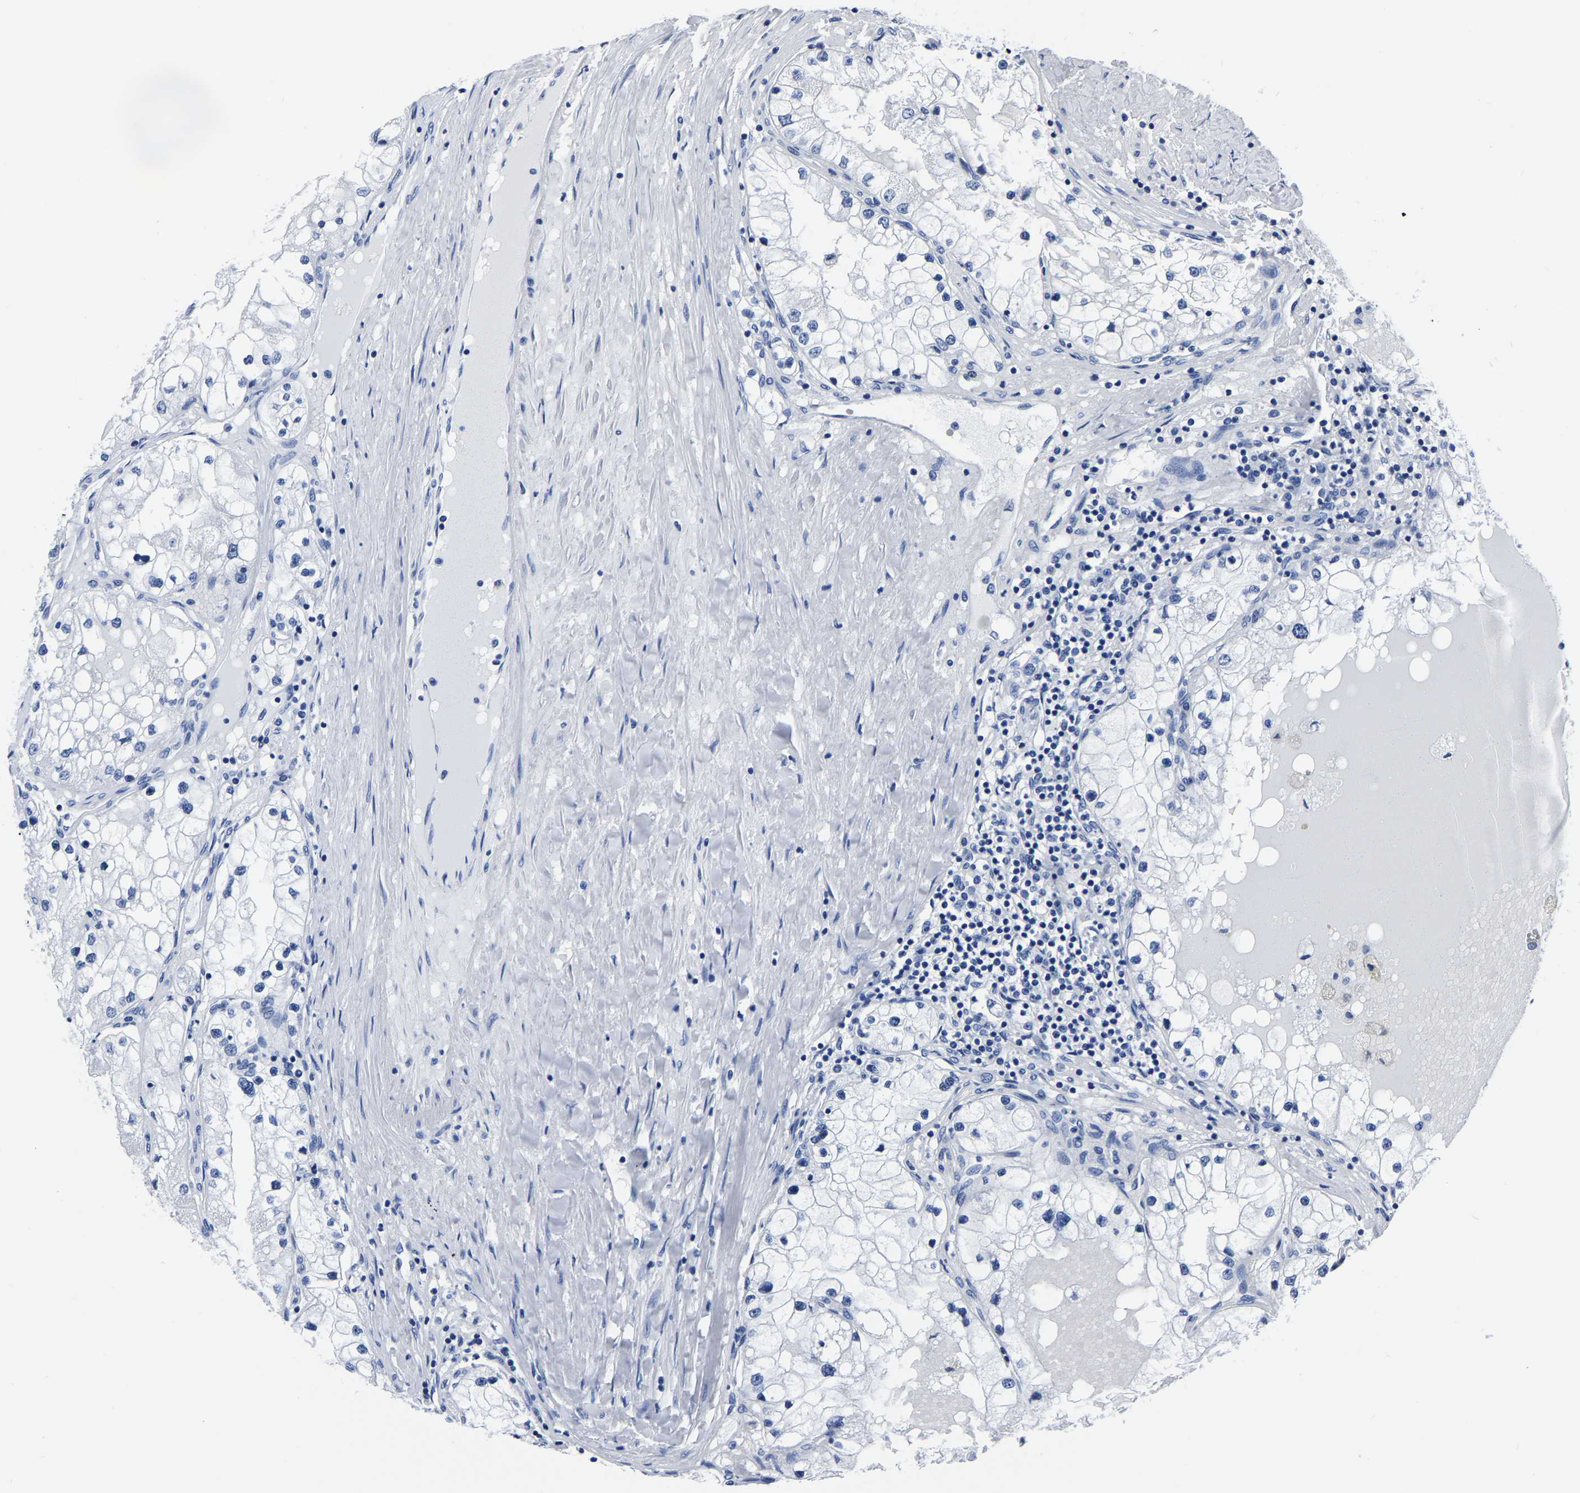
{"staining": {"intensity": "negative", "quantity": "none", "location": "none"}, "tissue": "renal cancer", "cell_type": "Tumor cells", "image_type": "cancer", "snomed": [{"axis": "morphology", "description": "Adenocarcinoma, NOS"}, {"axis": "topography", "description": "Kidney"}], "caption": "Image shows no protein staining in tumor cells of renal cancer (adenocarcinoma) tissue.", "gene": "IMPG2", "patient": {"sex": "male", "age": 68}}